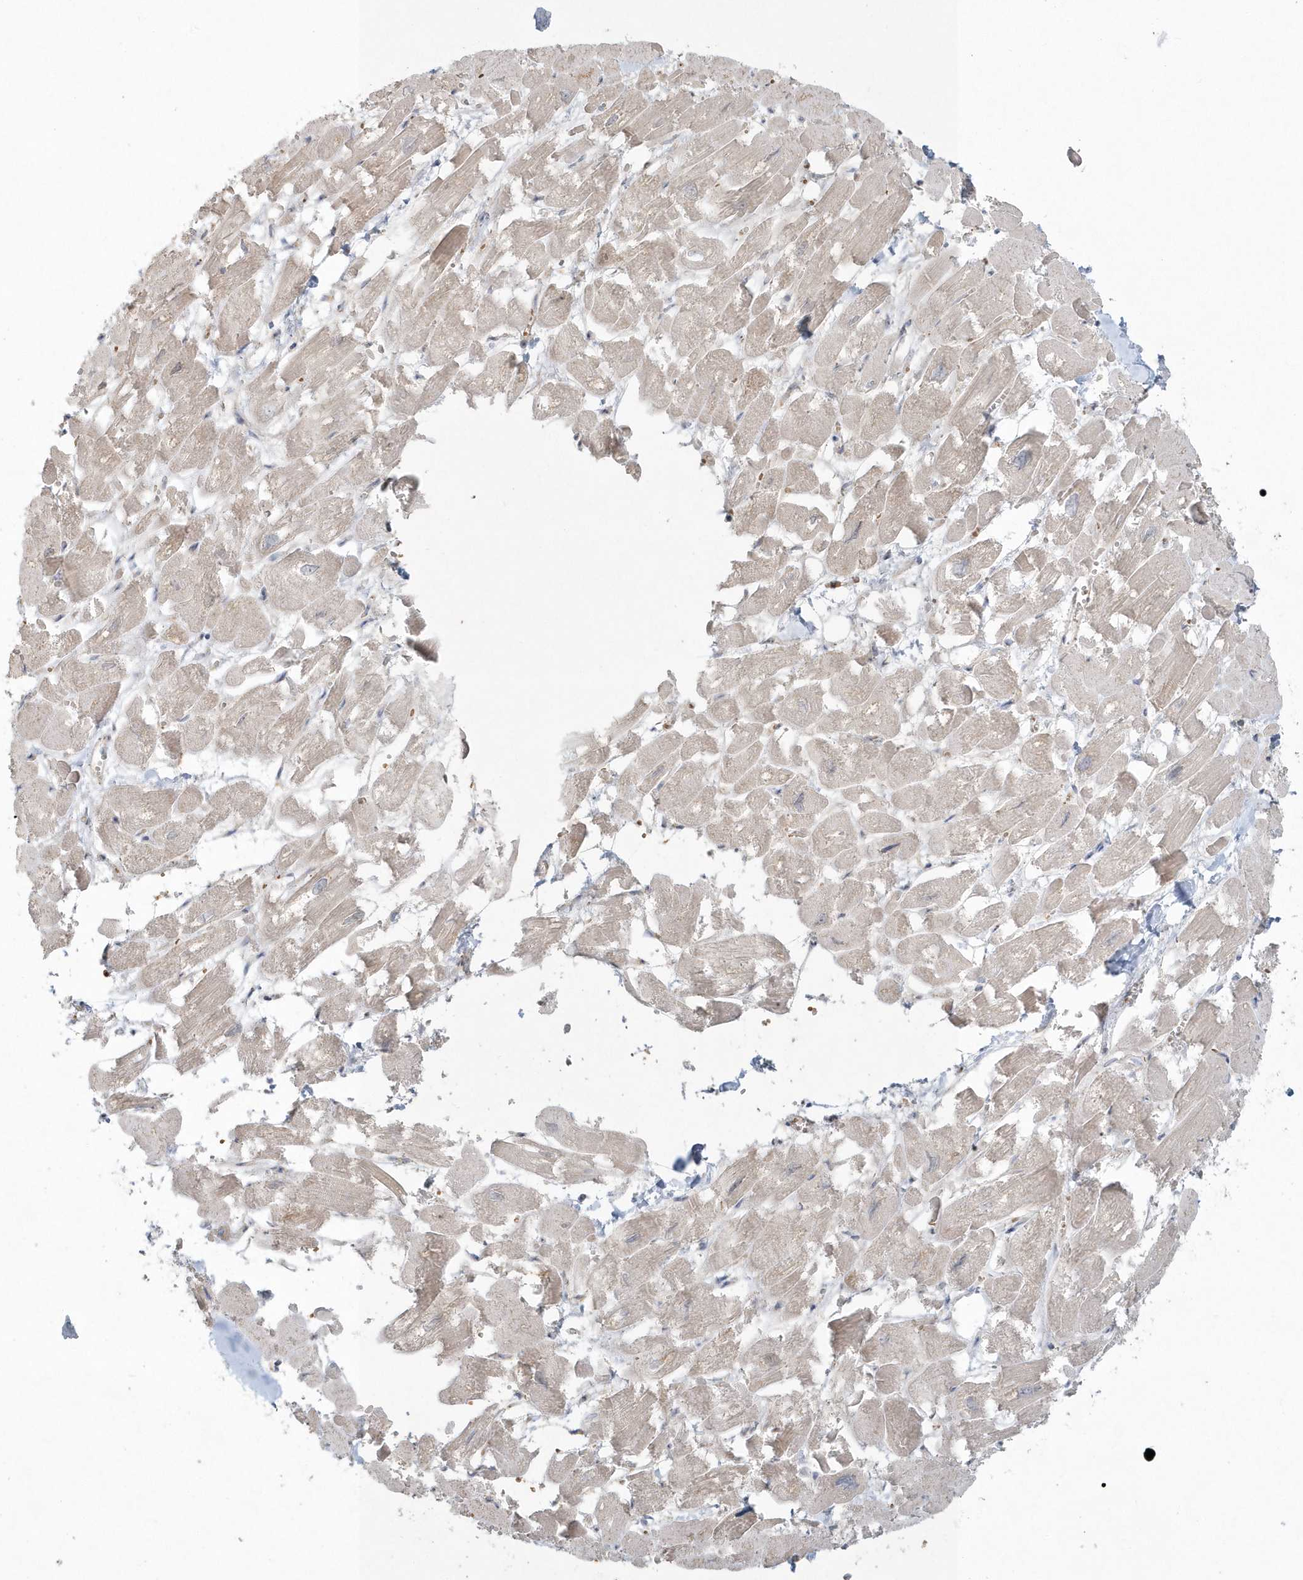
{"staining": {"intensity": "moderate", "quantity": "25%-75%", "location": "cytoplasmic/membranous"}, "tissue": "heart muscle", "cell_type": "Cardiomyocytes", "image_type": "normal", "snomed": [{"axis": "morphology", "description": "Normal tissue, NOS"}, {"axis": "topography", "description": "Heart"}], "caption": "A brown stain shows moderate cytoplasmic/membranous staining of a protein in cardiomyocytes of unremarkable heart muscle. The staining was performed using DAB to visualize the protein expression in brown, while the nuclei were stained in blue with hematoxylin (Magnification: 20x).", "gene": "BLTP3A", "patient": {"sex": "male", "age": 54}}